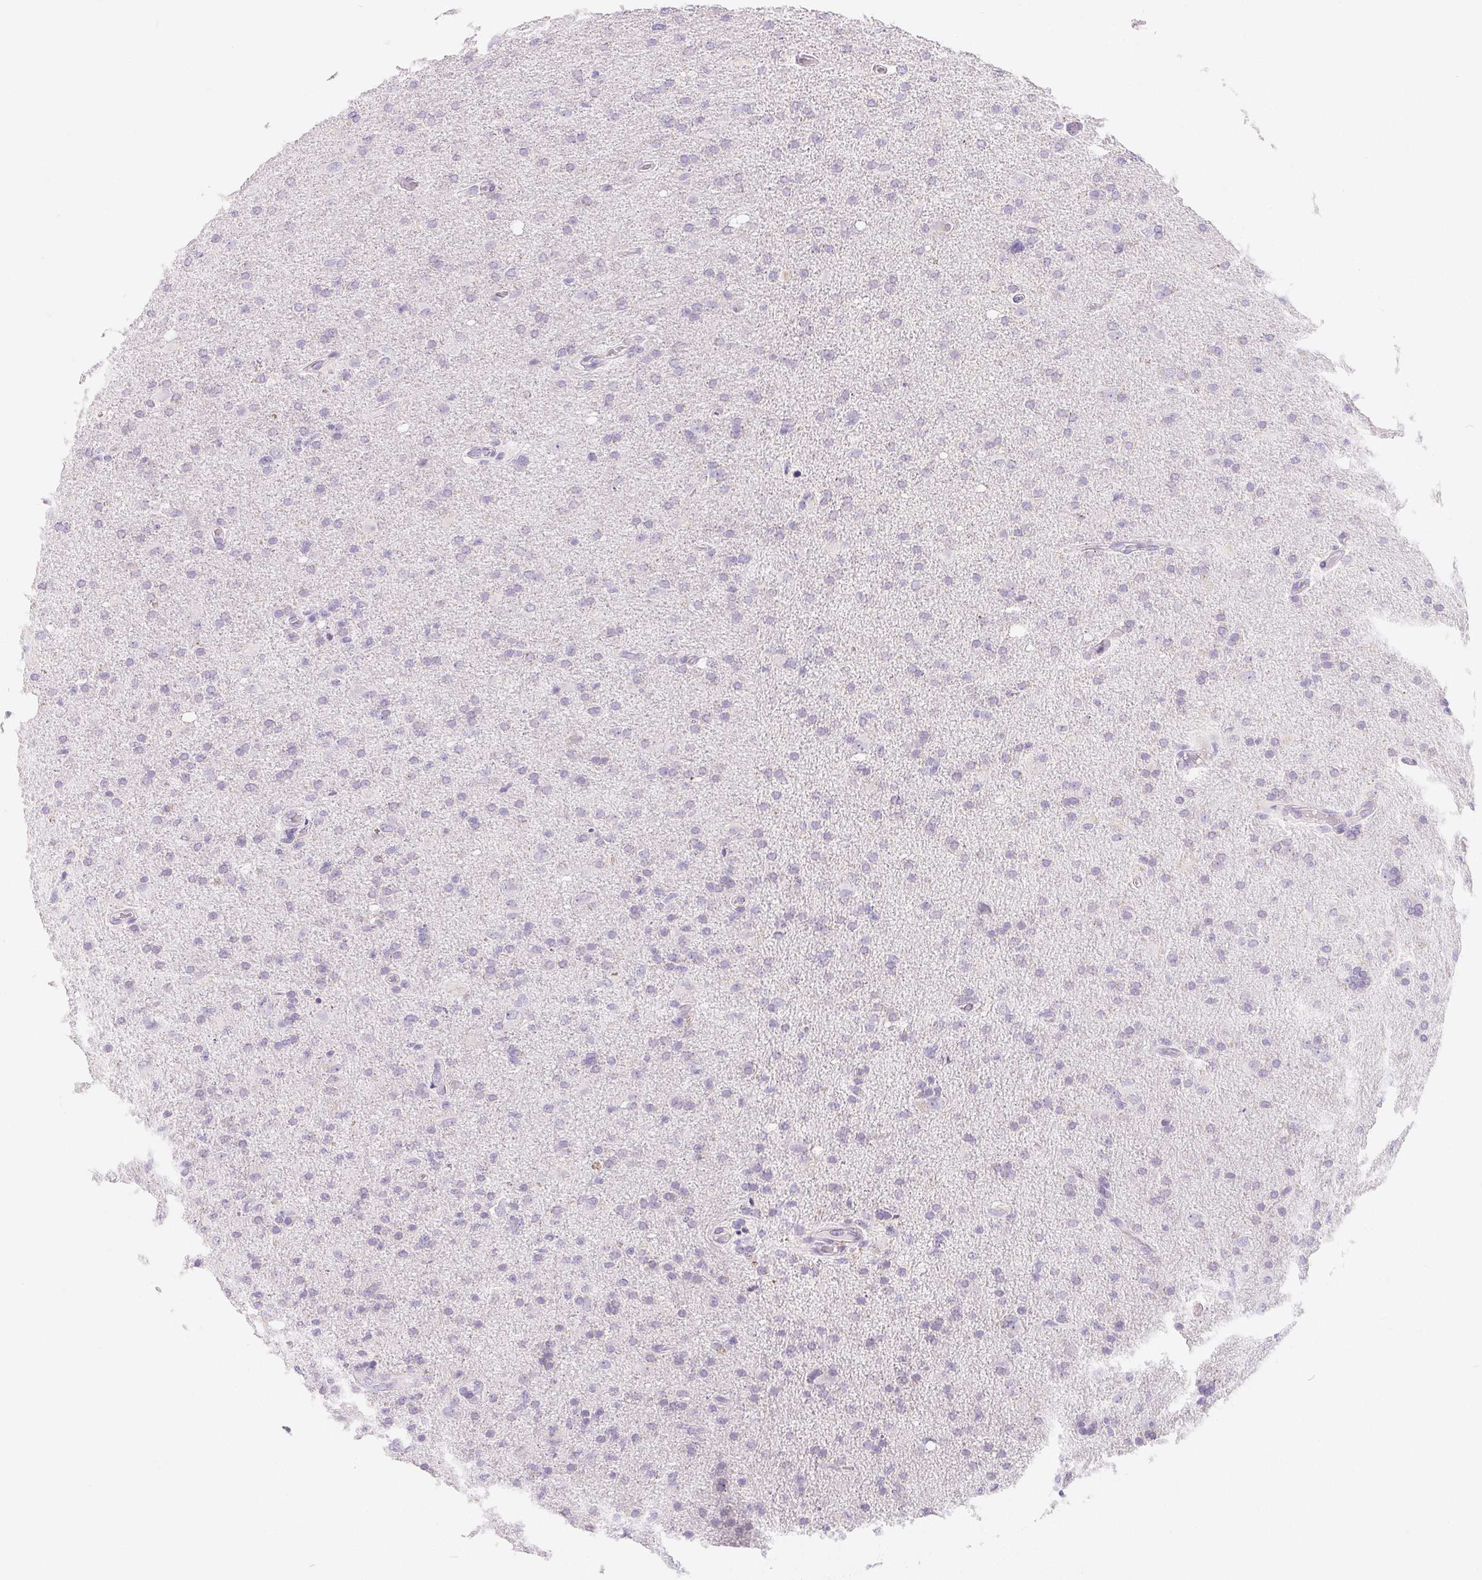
{"staining": {"intensity": "negative", "quantity": "none", "location": "none"}, "tissue": "glioma", "cell_type": "Tumor cells", "image_type": "cancer", "snomed": [{"axis": "morphology", "description": "Glioma, malignant, High grade"}, {"axis": "topography", "description": "Cerebral cortex"}], "caption": "IHC of human high-grade glioma (malignant) reveals no expression in tumor cells. (Stains: DAB immunohistochemistry (IHC) with hematoxylin counter stain, Microscopy: brightfield microscopy at high magnification).", "gene": "SPACA5B", "patient": {"sex": "male", "age": 70}}